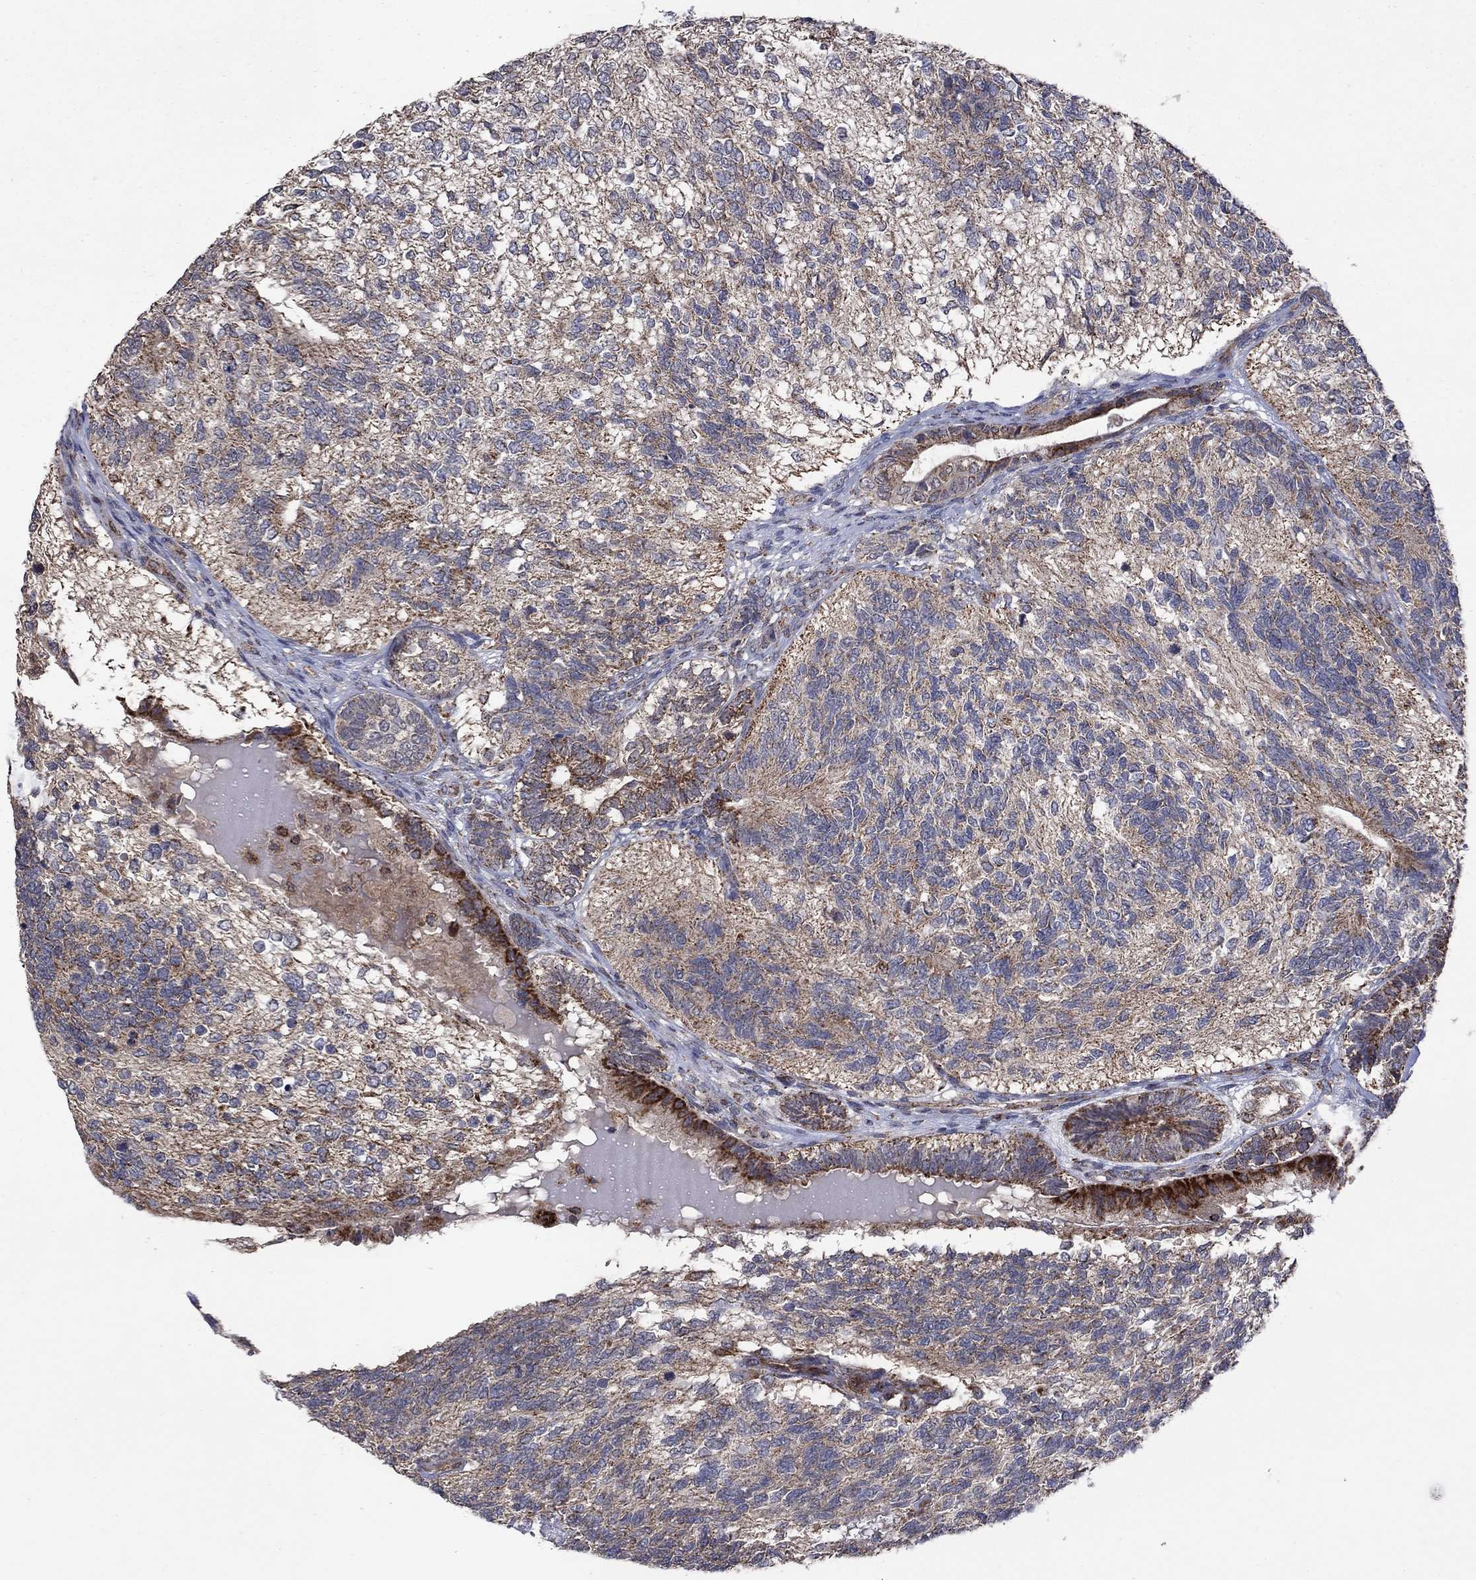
{"staining": {"intensity": "strong", "quantity": "<25%", "location": "cytoplasmic/membranous"}, "tissue": "testis cancer", "cell_type": "Tumor cells", "image_type": "cancer", "snomed": [{"axis": "morphology", "description": "Seminoma, NOS"}, {"axis": "morphology", "description": "Carcinoma, Embryonal, NOS"}, {"axis": "topography", "description": "Testis"}], "caption": "DAB (3,3'-diaminobenzidine) immunohistochemical staining of human testis seminoma displays strong cytoplasmic/membranous protein staining in about <25% of tumor cells.", "gene": "DPH1", "patient": {"sex": "male", "age": 41}}